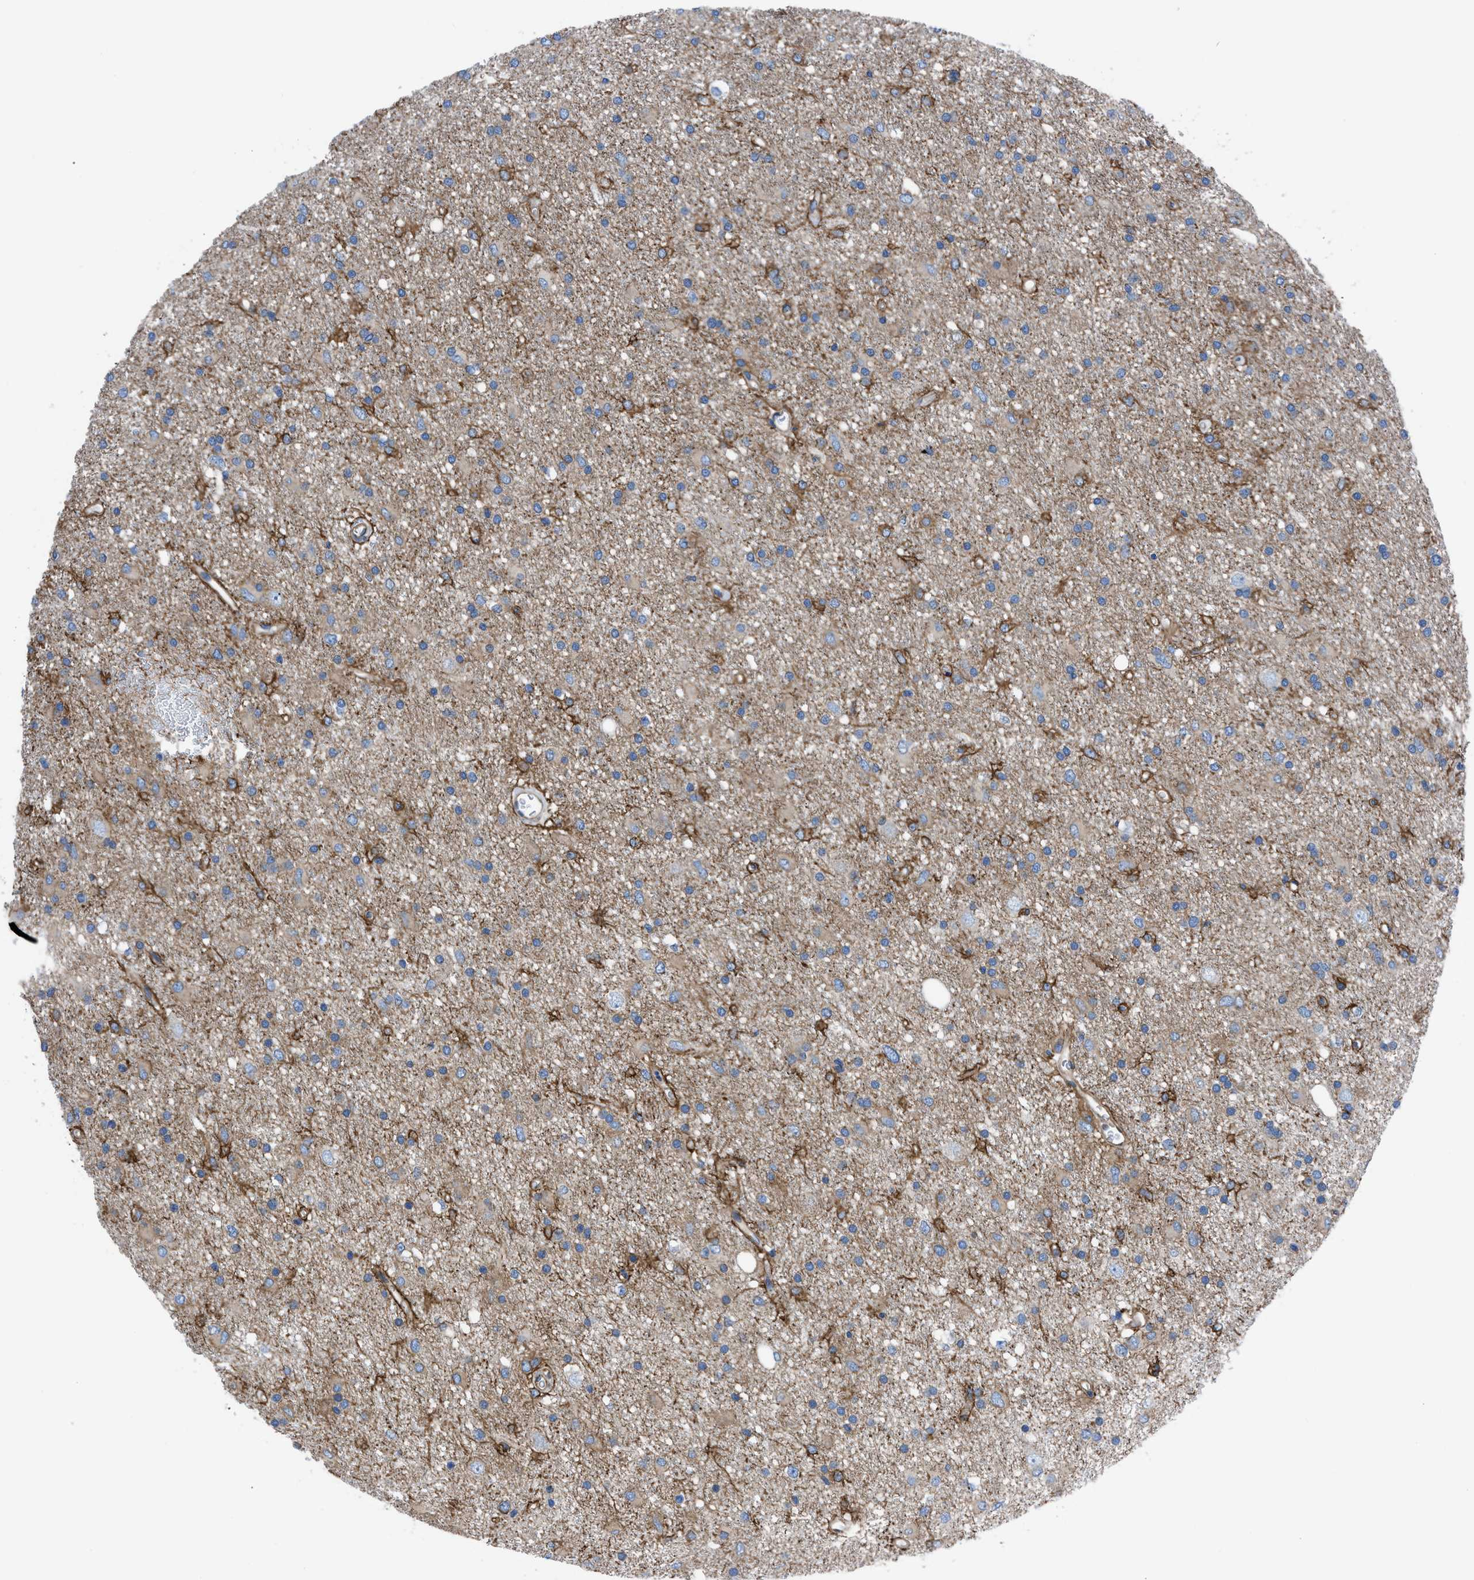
{"staining": {"intensity": "moderate", "quantity": "25%-75%", "location": "cytoplasmic/membranous"}, "tissue": "glioma", "cell_type": "Tumor cells", "image_type": "cancer", "snomed": [{"axis": "morphology", "description": "Glioma, malignant, Low grade"}, {"axis": "topography", "description": "Brain"}], "caption": "Human malignant low-grade glioma stained with a protein marker reveals moderate staining in tumor cells.", "gene": "DMAC1", "patient": {"sex": "male", "age": 77}}